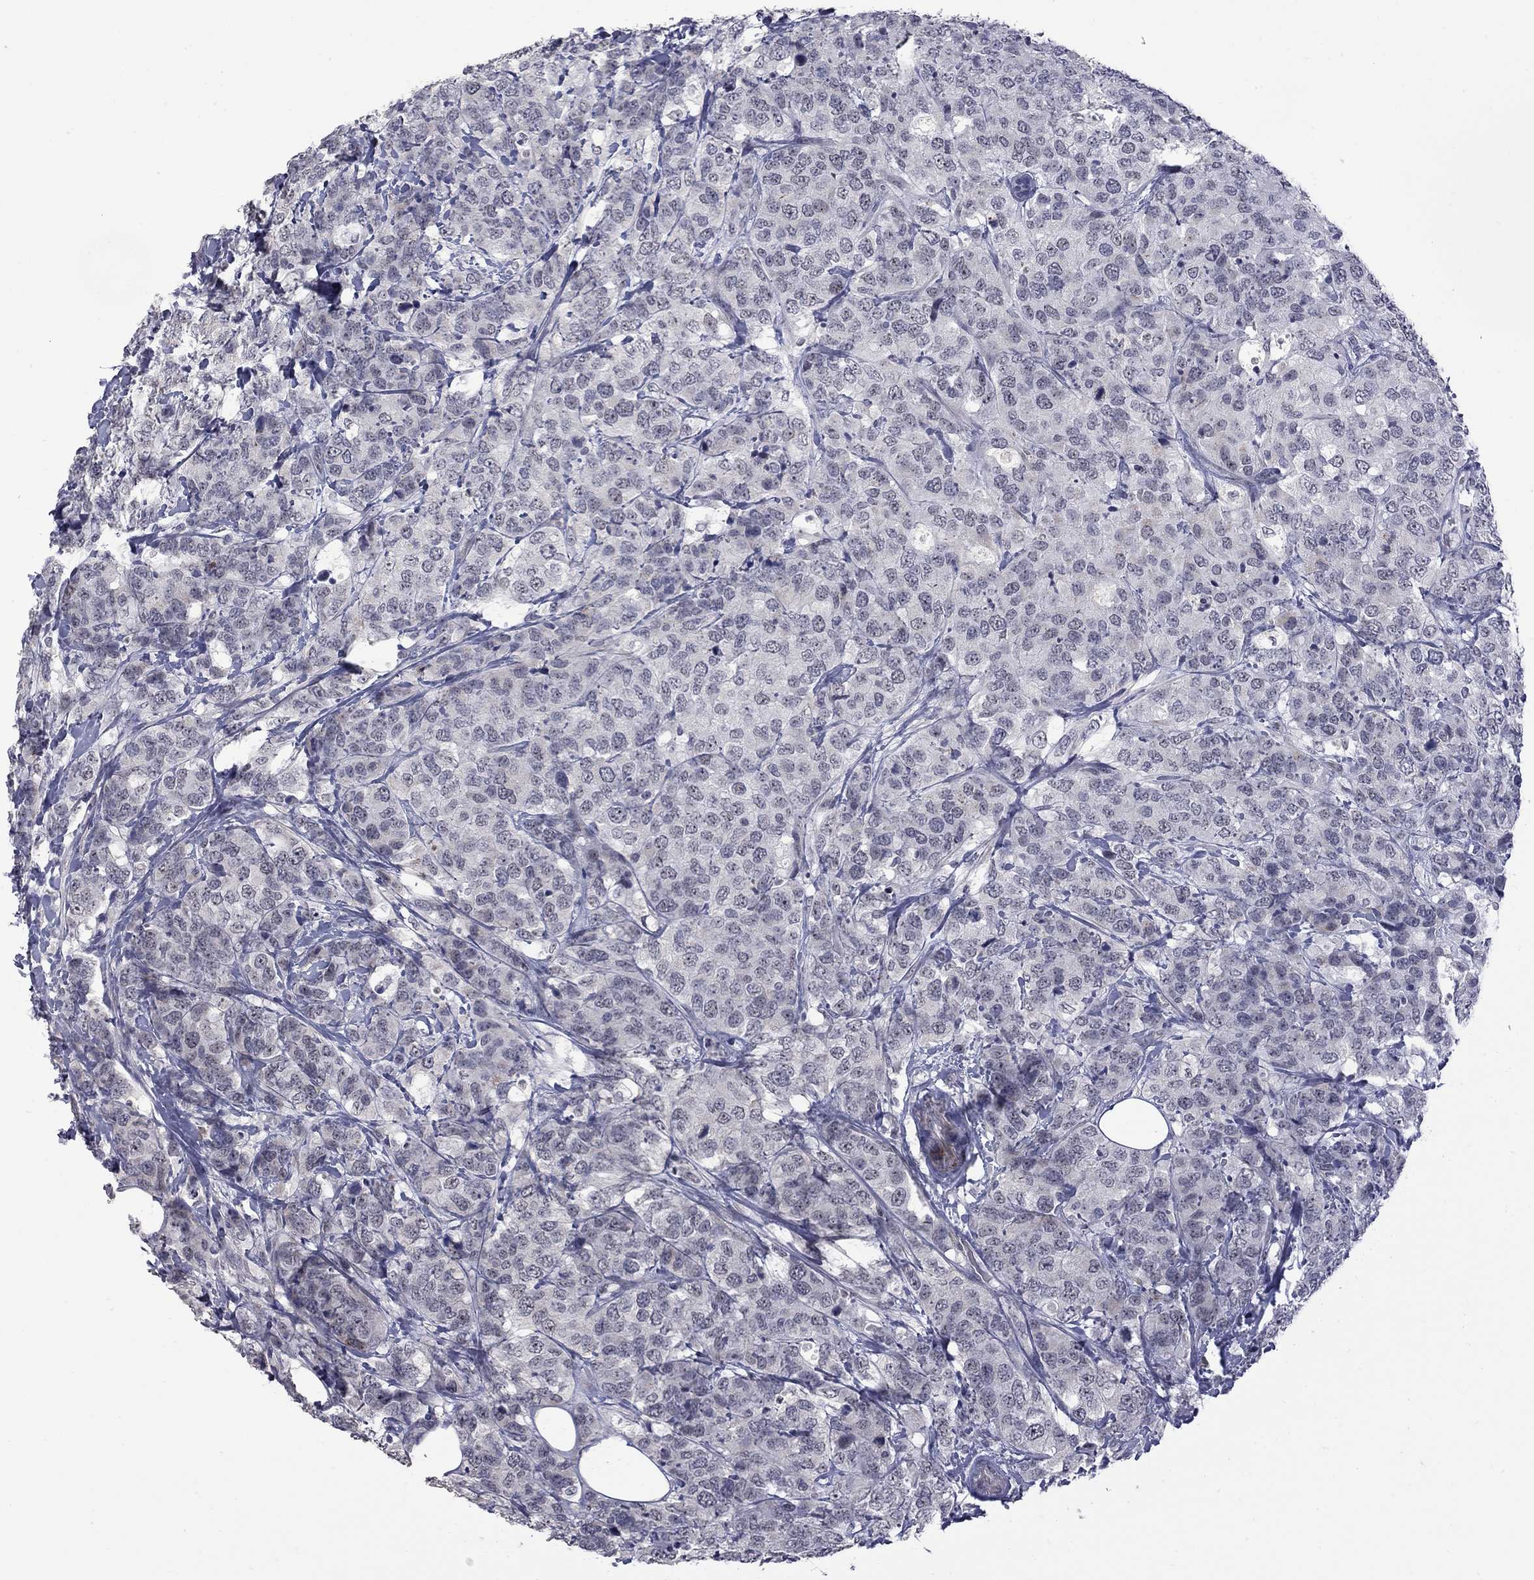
{"staining": {"intensity": "negative", "quantity": "none", "location": "none"}, "tissue": "breast cancer", "cell_type": "Tumor cells", "image_type": "cancer", "snomed": [{"axis": "morphology", "description": "Lobular carcinoma"}, {"axis": "topography", "description": "Breast"}], "caption": "A photomicrograph of lobular carcinoma (breast) stained for a protein reveals no brown staining in tumor cells.", "gene": "GSG1L", "patient": {"sex": "female", "age": 59}}